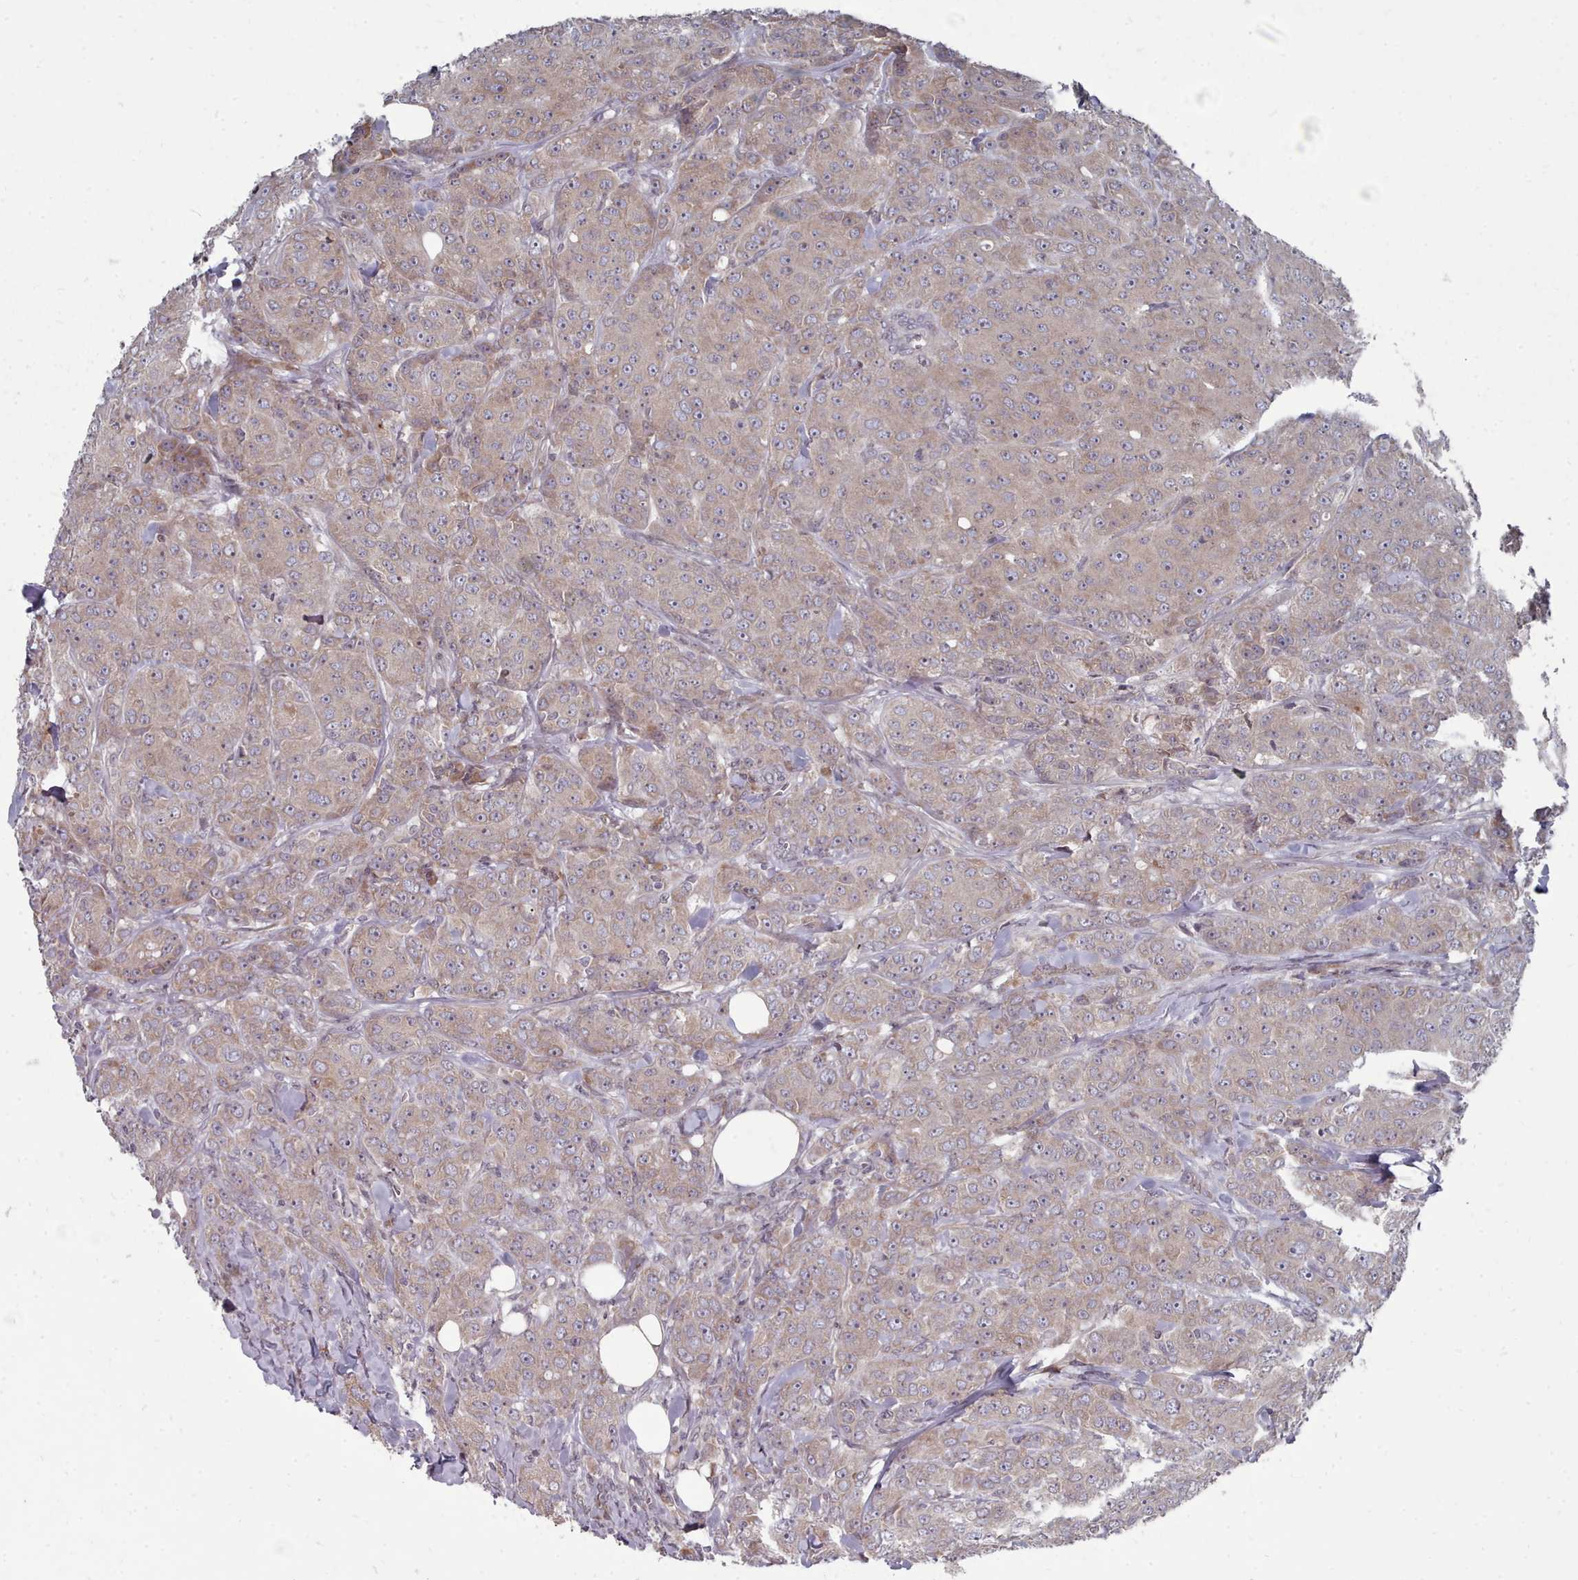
{"staining": {"intensity": "weak", "quantity": ">75%", "location": "cytoplasmic/membranous"}, "tissue": "breast cancer", "cell_type": "Tumor cells", "image_type": "cancer", "snomed": [{"axis": "morphology", "description": "Duct carcinoma"}, {"axis": "topography", "description": "Breast"}], "caption": "Immunohistochemistry (DAB (3,3'-diaminobenzidine)) staining of breast invasive ductal carcinoma exhibits weak cytoplasmic/membranous protein expression in approximately >75% of tumor cells. The protein of interest is shown in brown color, while the nuclei are stained blue.", "gene": "ACKR3", "patient": {"sex": "female", "age": 43}}